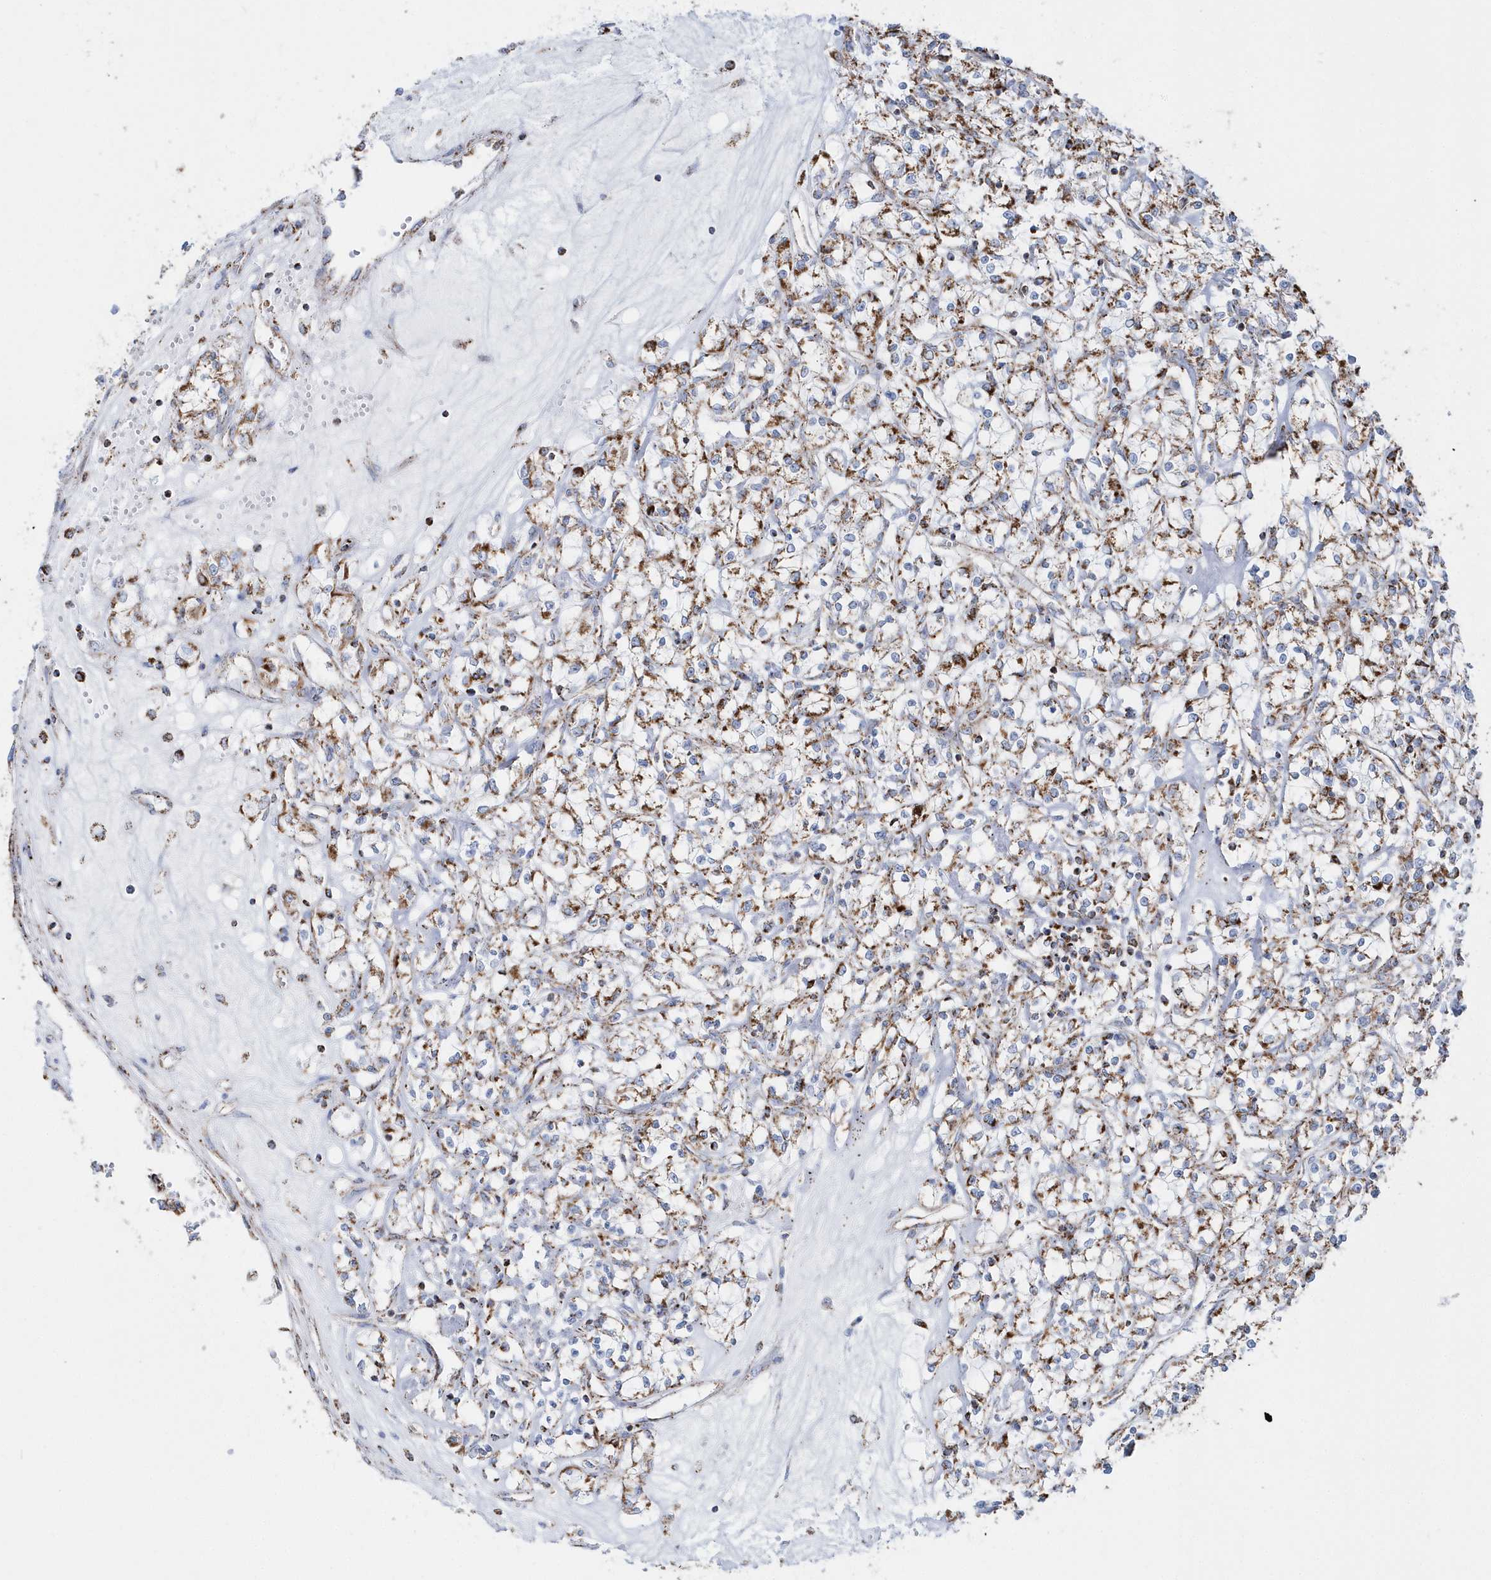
{"staining": {"intensity": "moderate", "quantity": ">75%", "location": "cytoplasmic/membranous"}, "tissue": "renal cancer", "cell_type": "Tumor cells", "image_type": "cancer", "snomed": [{"axis": "morphology", "description": "Adenocarcinoma, NOS"}, {"axis": "topography", "description": "Kidney"}], "caption": "IHC (DAB (3,3'-diaminobenzidine)) staining of human renal adenocarcinoma displays moderate cytoplasmic/membranous protein positivity in about >75% of tumor cells. (brown staining indicates protein expression, while blue staining denotes nuclei).", "gene": "TMCO6", "patient": {"sex": "female", "age": 59}}